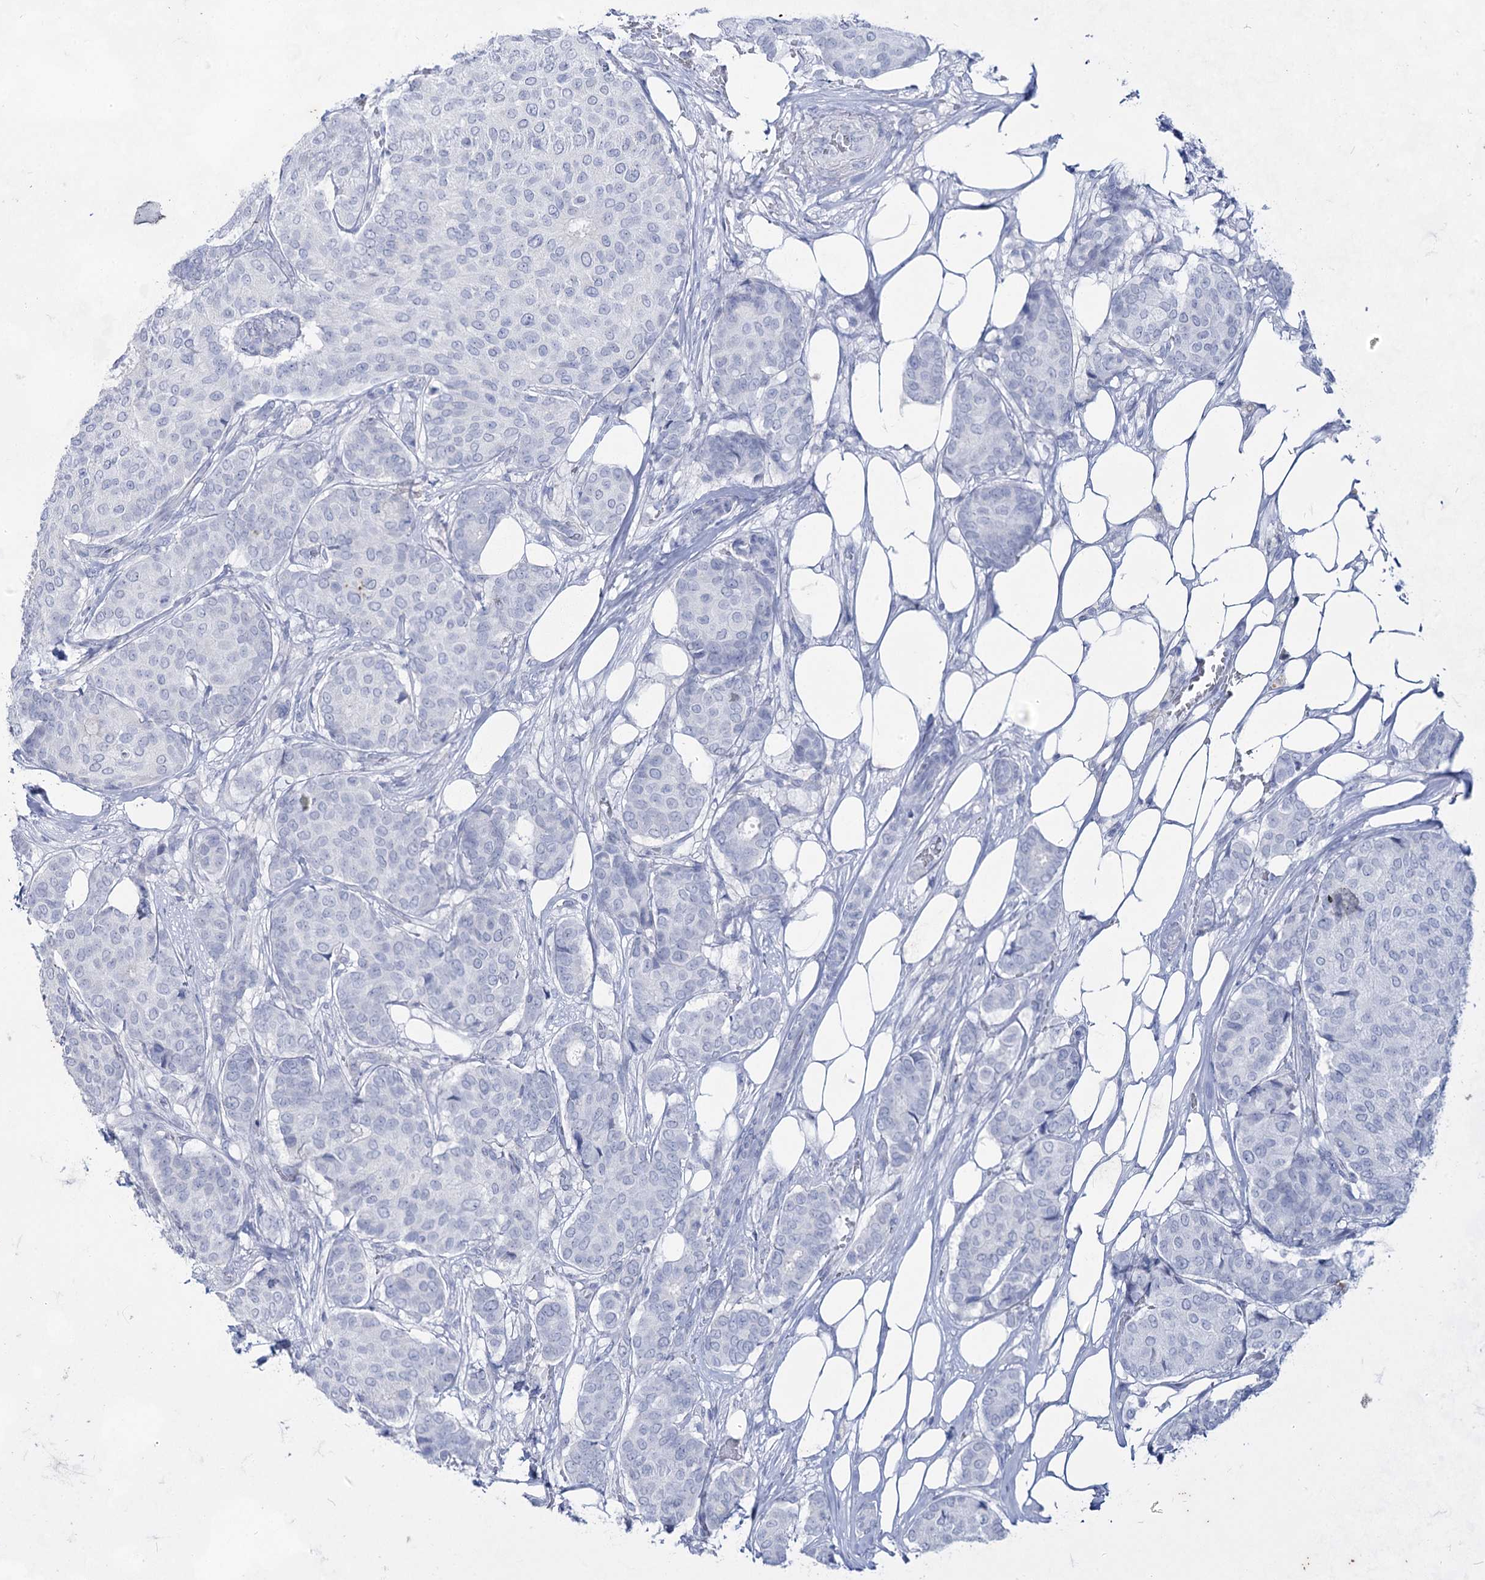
{"staining": {"intensity": "negative", "quantity": "none", "location": "none"}, "tissue": "breast cancer", "cell_type": "Tumor cells", "image_type": "cancer", "snomed": [{"axis": "morphology", "description": "Duct carcinoma"}, {"axis": "topography", "description": "Breast"}], "caption": "Tumor cells show no significant staining in intraductal carcinoma (breast). (DAB (3,3'-diaminobenzidine) immunohistochemistry (IHC) visualized using brightfield microscopy, high magnification).", "gene": "ACRV1", "patient": {"sex": "female", "age": 75}}